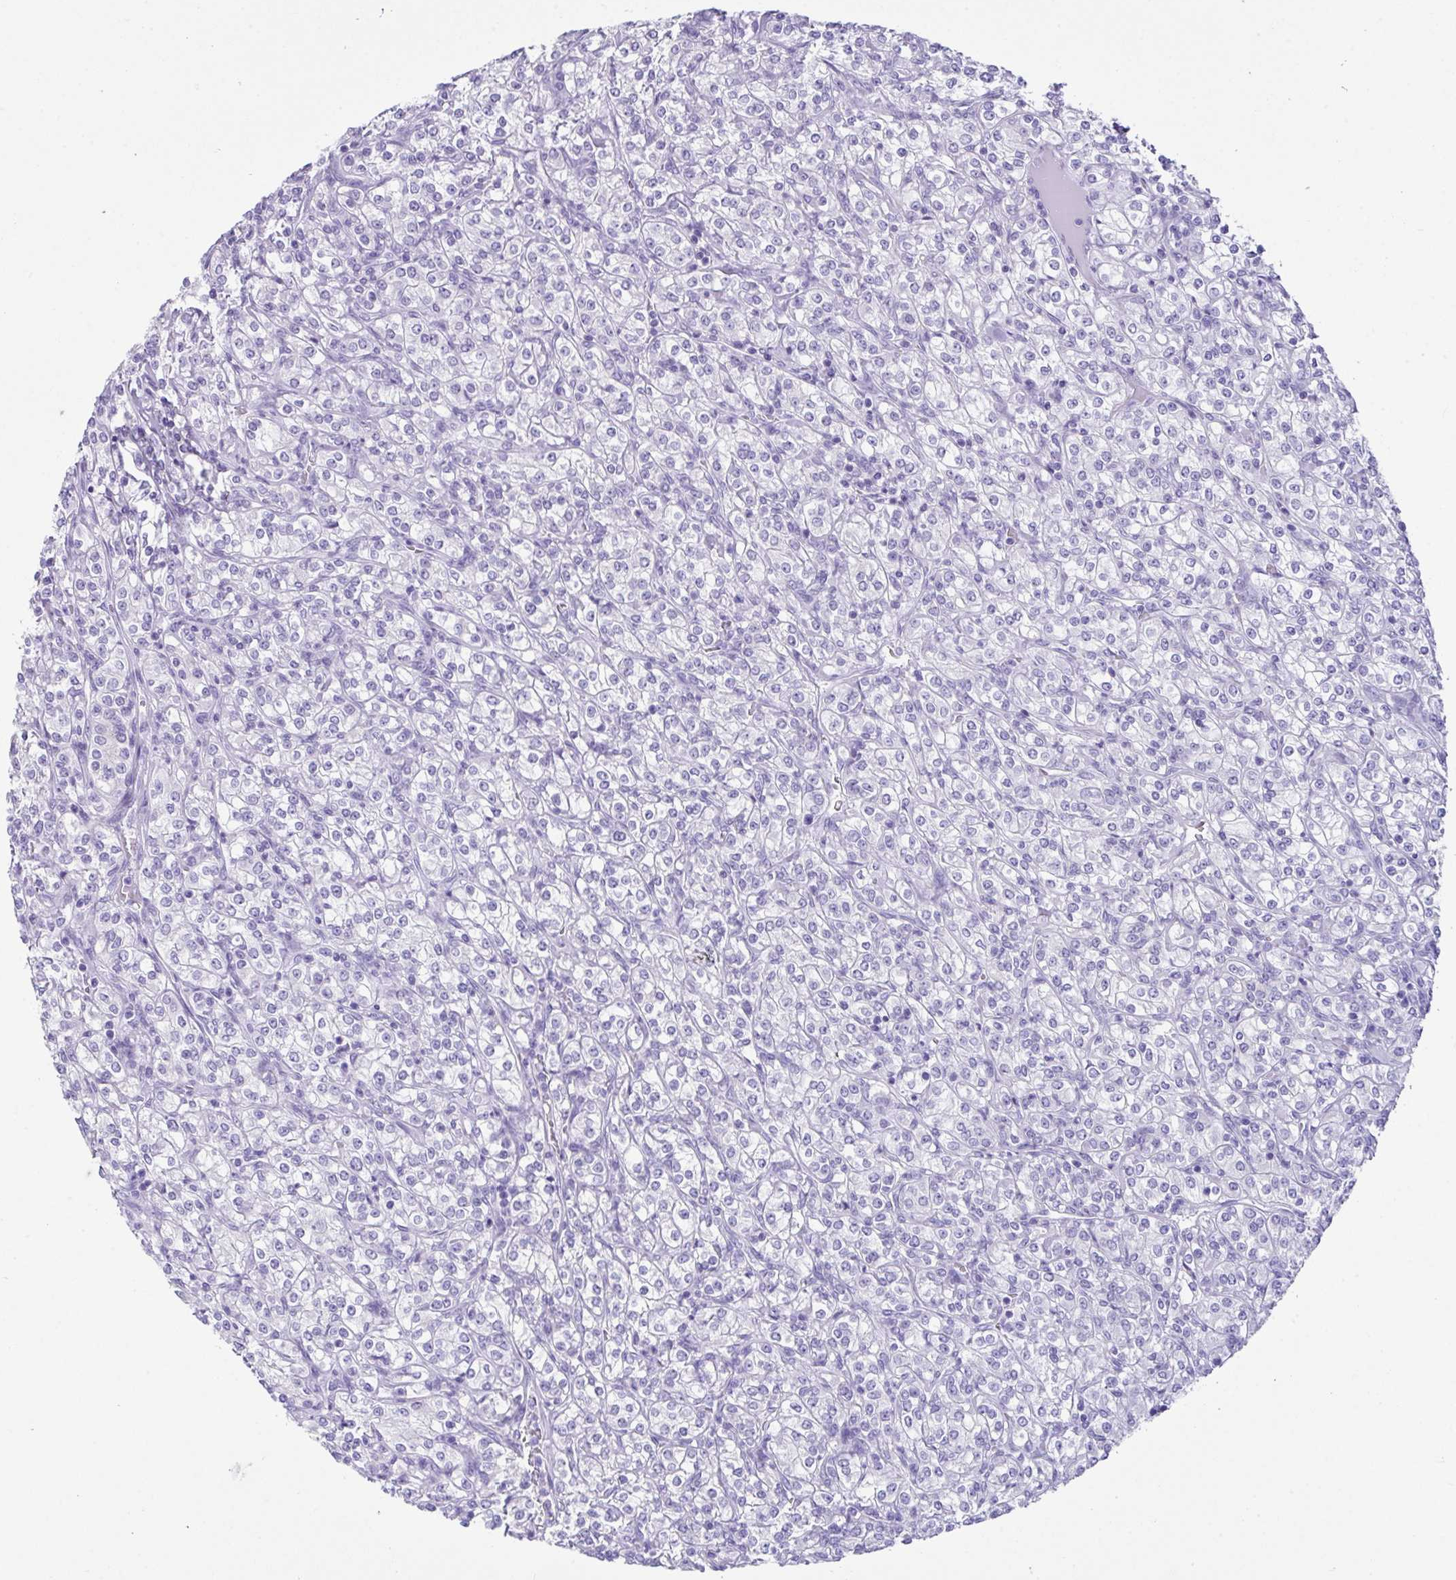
{"staining": {"intensity": "negative", "quantity": "none", "location": "none"}, "tissue": "renal cancer", "cell_type": "Tumor cells", "image_type": "cancer", "snomed": [{"axis": "morphology", "description": "Adenocarcinoma, NOS"}, {"axis": "topography", "description": "Kidney"}], "caption": "The immunohistochemistry micrograph has no significant expression in tumor cells of renal adenocarcinoma tissue.", "gene": "LGALS4", "patient": {"sex": "male", "age": 77}}